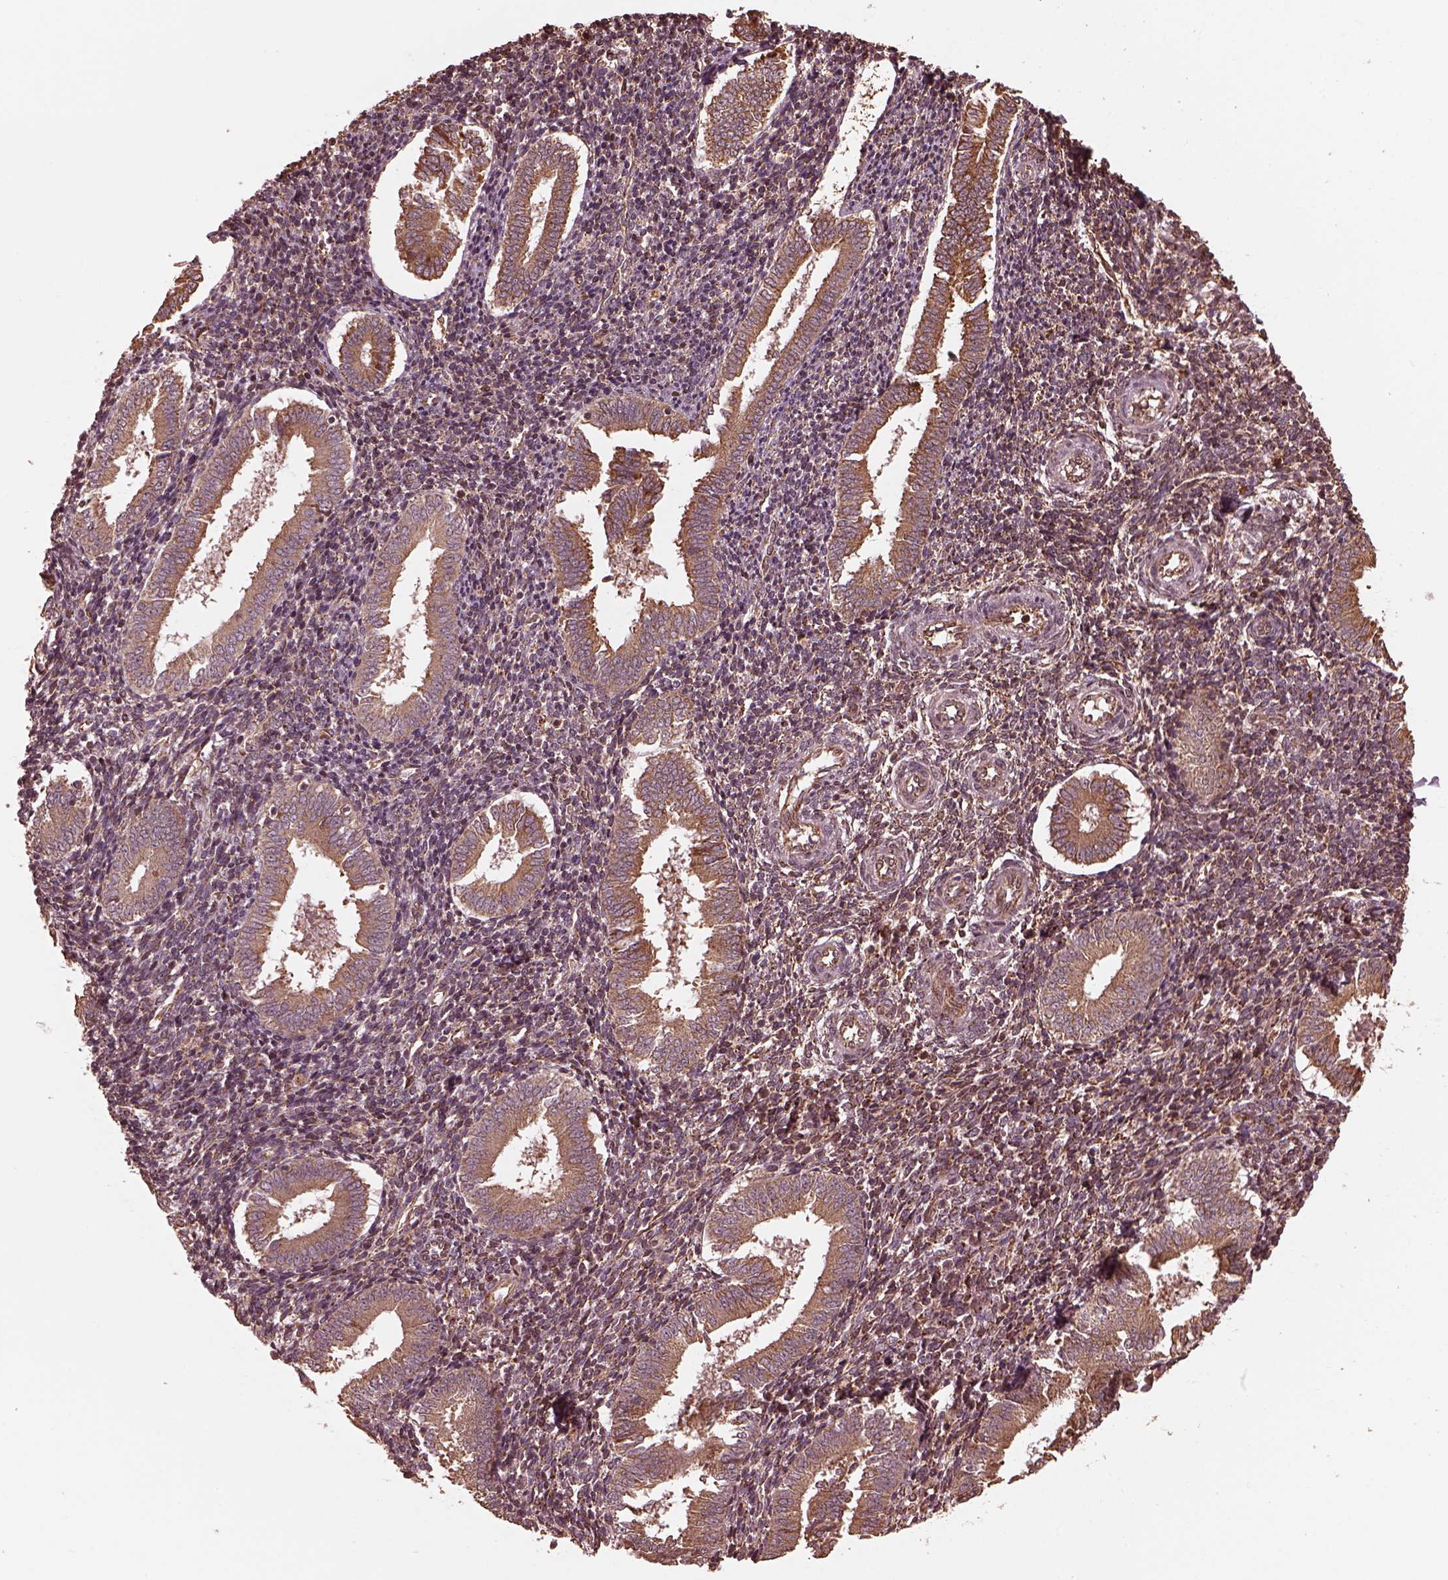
{"staining": {"intensity": "weak", "quantity": ">75%", "location": "cytoplasmic/membranous"}, "tissue": "endometrium", "cell_type": "Cells in endometrial stroma", "image_type": "normal", "snomed": [{"axis": "morphology", "description": "Normal tissue, NOS"}, {"axis": "topography", "description": "Endometrium"}], "caption": "An immunohistochemistry image of normal tissue is shown. Protein staining in brown shows weak cytoplasmic/membranous positivity in endometrium within cells in endometrial stroma. (DAB (3,3'-diaminobenzidine) IHC, brown staining for protein, blue staining for nuclei).", "gene": "ZNF292", "patient": {"sex": "female", "age": 25}}